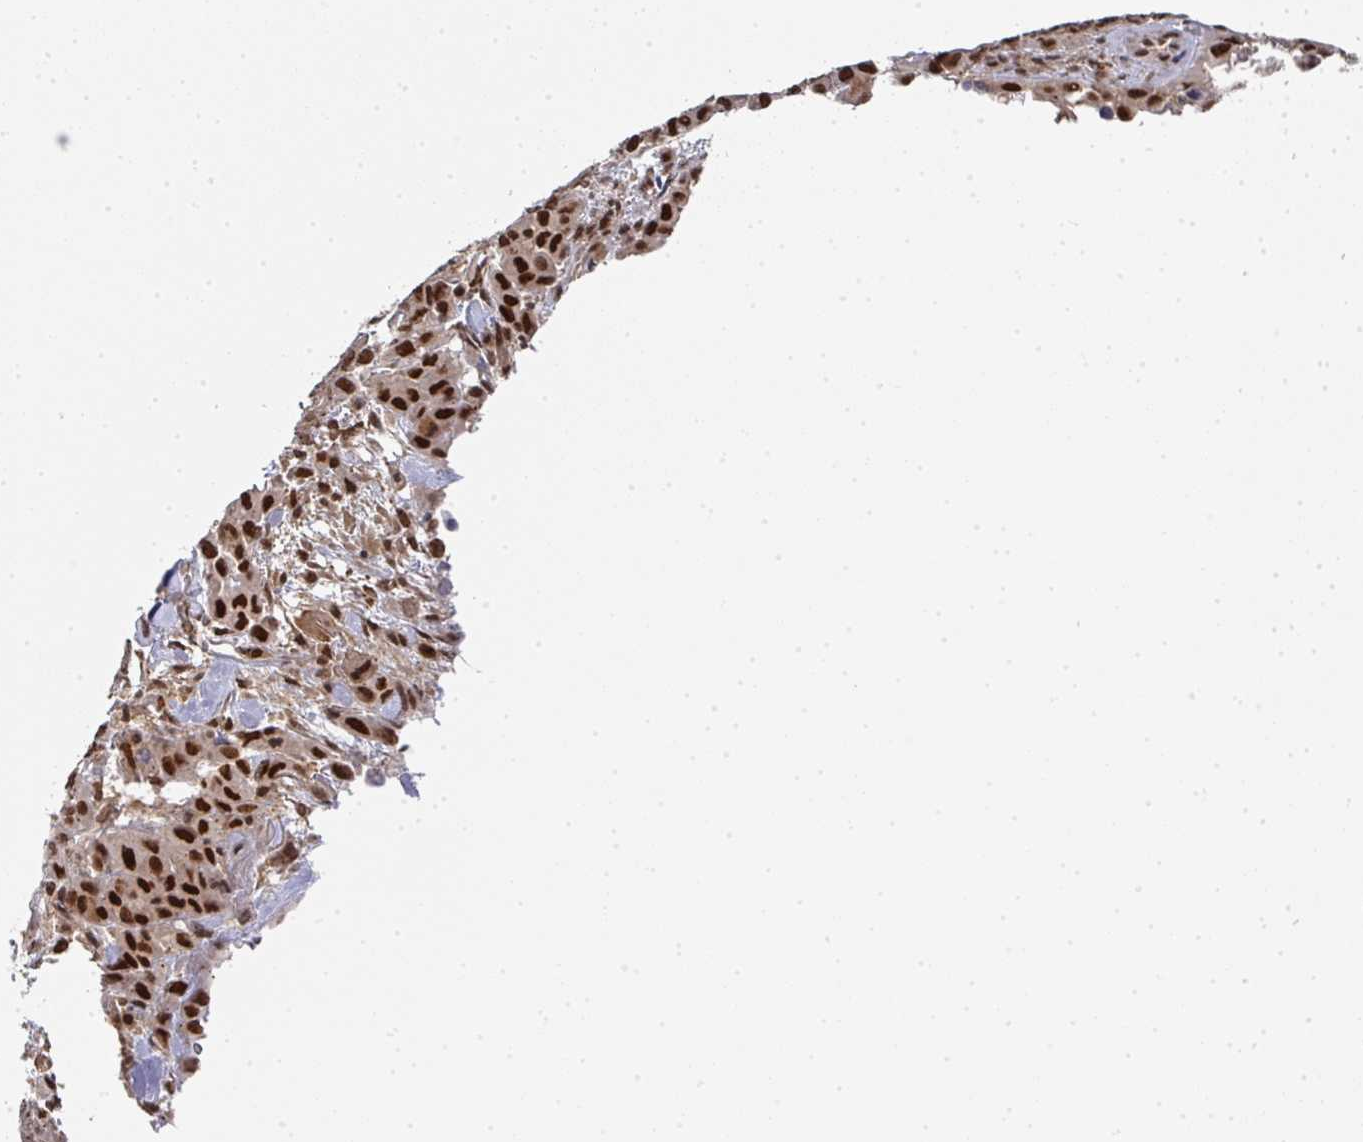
{"staining": {"intensity": "strong", "quantity": ">75%", "location": "nuclear"}, "tissue": "melanoma", "cell_type": "Tumor cells", "image_type": "cancer", "snomed": [{"axis": "morphology", "description": "Malignant melanoma, Metastatic site"}, {"axis": "topography", "description": "Skin"}], "caption": "Protein staining by immunohistochemistry (IHC) shows strong nuclear expression in about >75% of tumor cells in melanoma. (DAB IHC with brightfield microscopy, high magnification).", "gene": "DIDO1", "patient": {"sex": "female", "age": 81}}